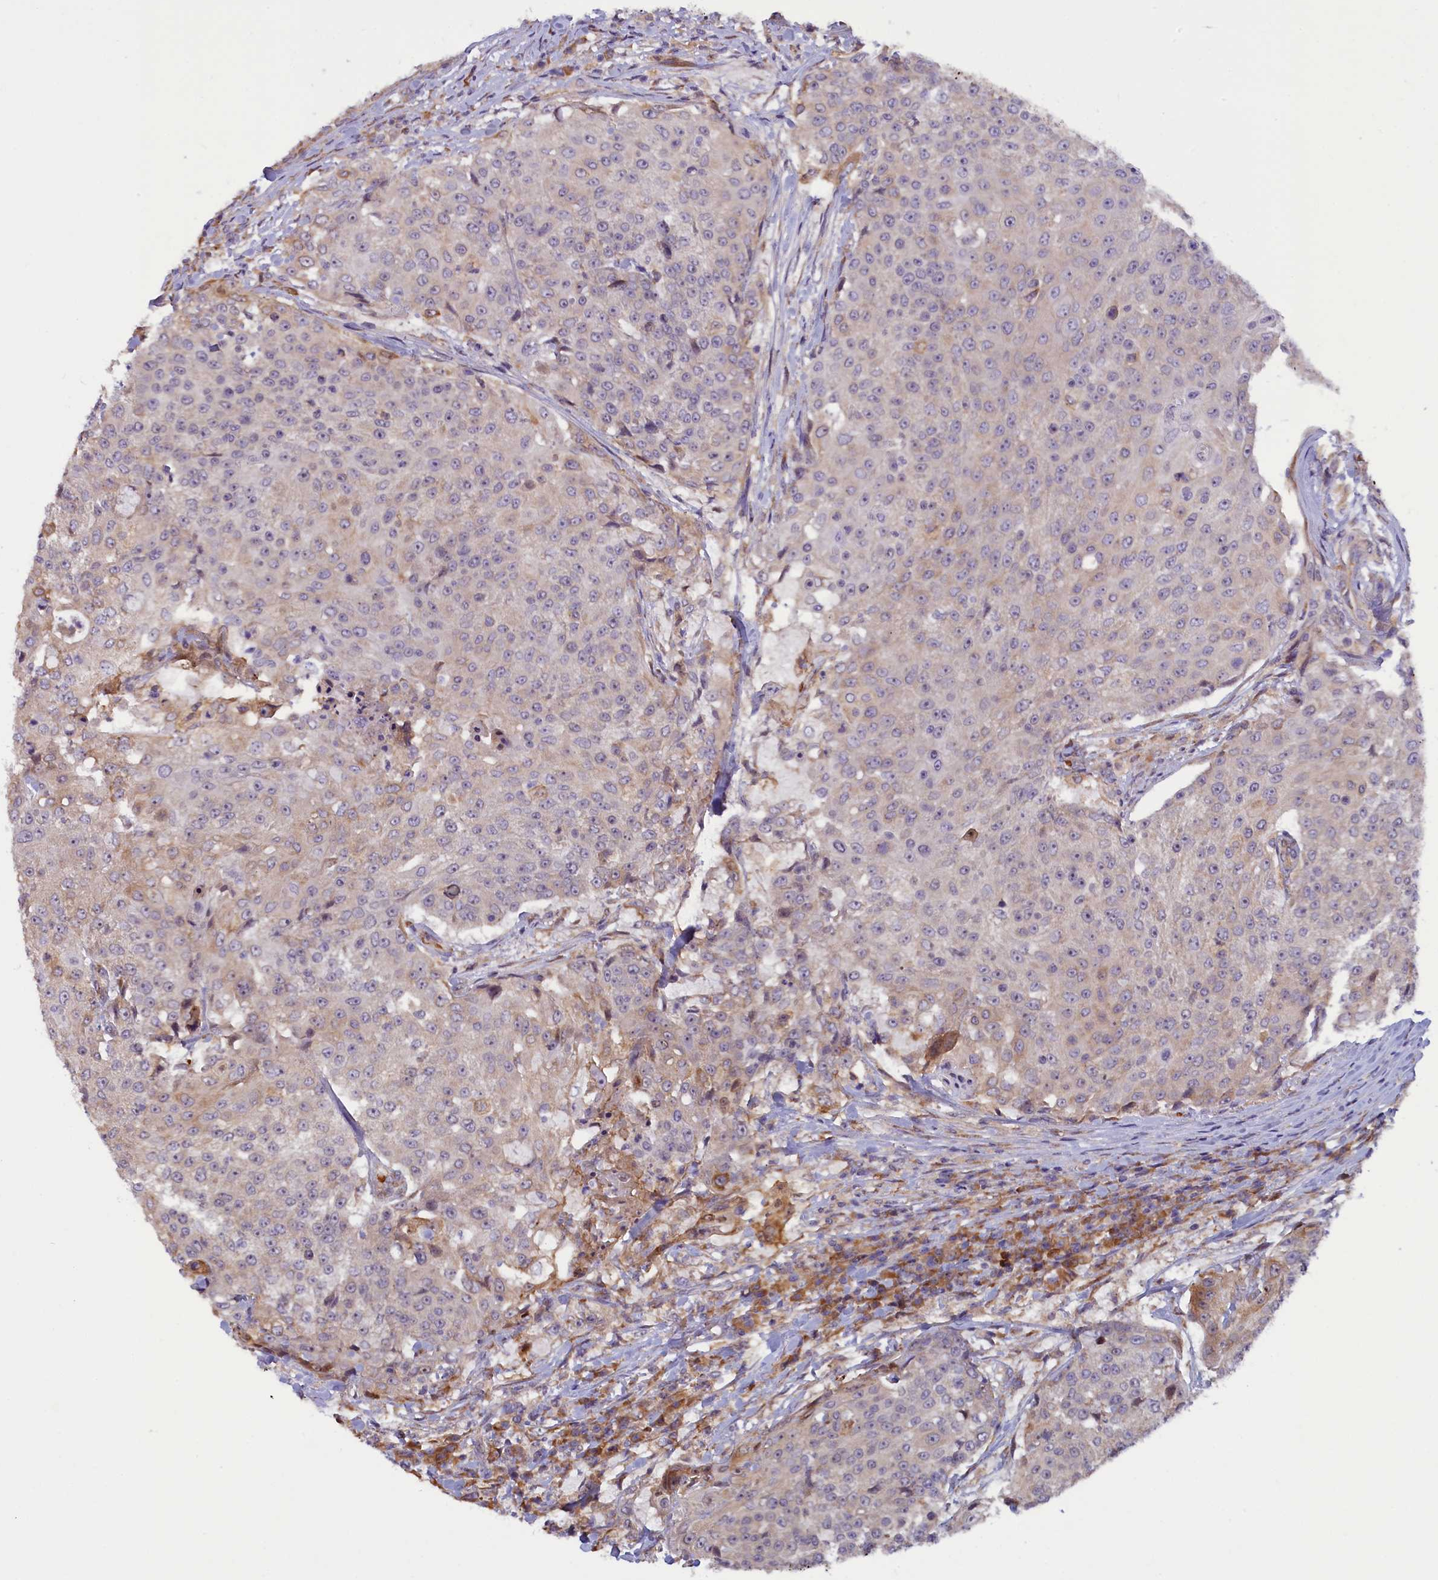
{"staining": {"intensity": "weak", "quantity": "<25%", "location": "cytoplasmic/membranous"}, "tissue": "urothelial cancer", "cell_type": "Tumor cells", "image_type": "cancer", "snomed": [{"axis": "morphology", "description": "Urothelial carcinoma, High grade"}, {"axis": "topography", "description": "Urinary bladder"}], "caption": "Immunohistochemical staining of human urothelial cancer shows no significant staining in tumor cells.", "gene": "CCDC9B", "patient": {"sex": "female", "age": 63}}